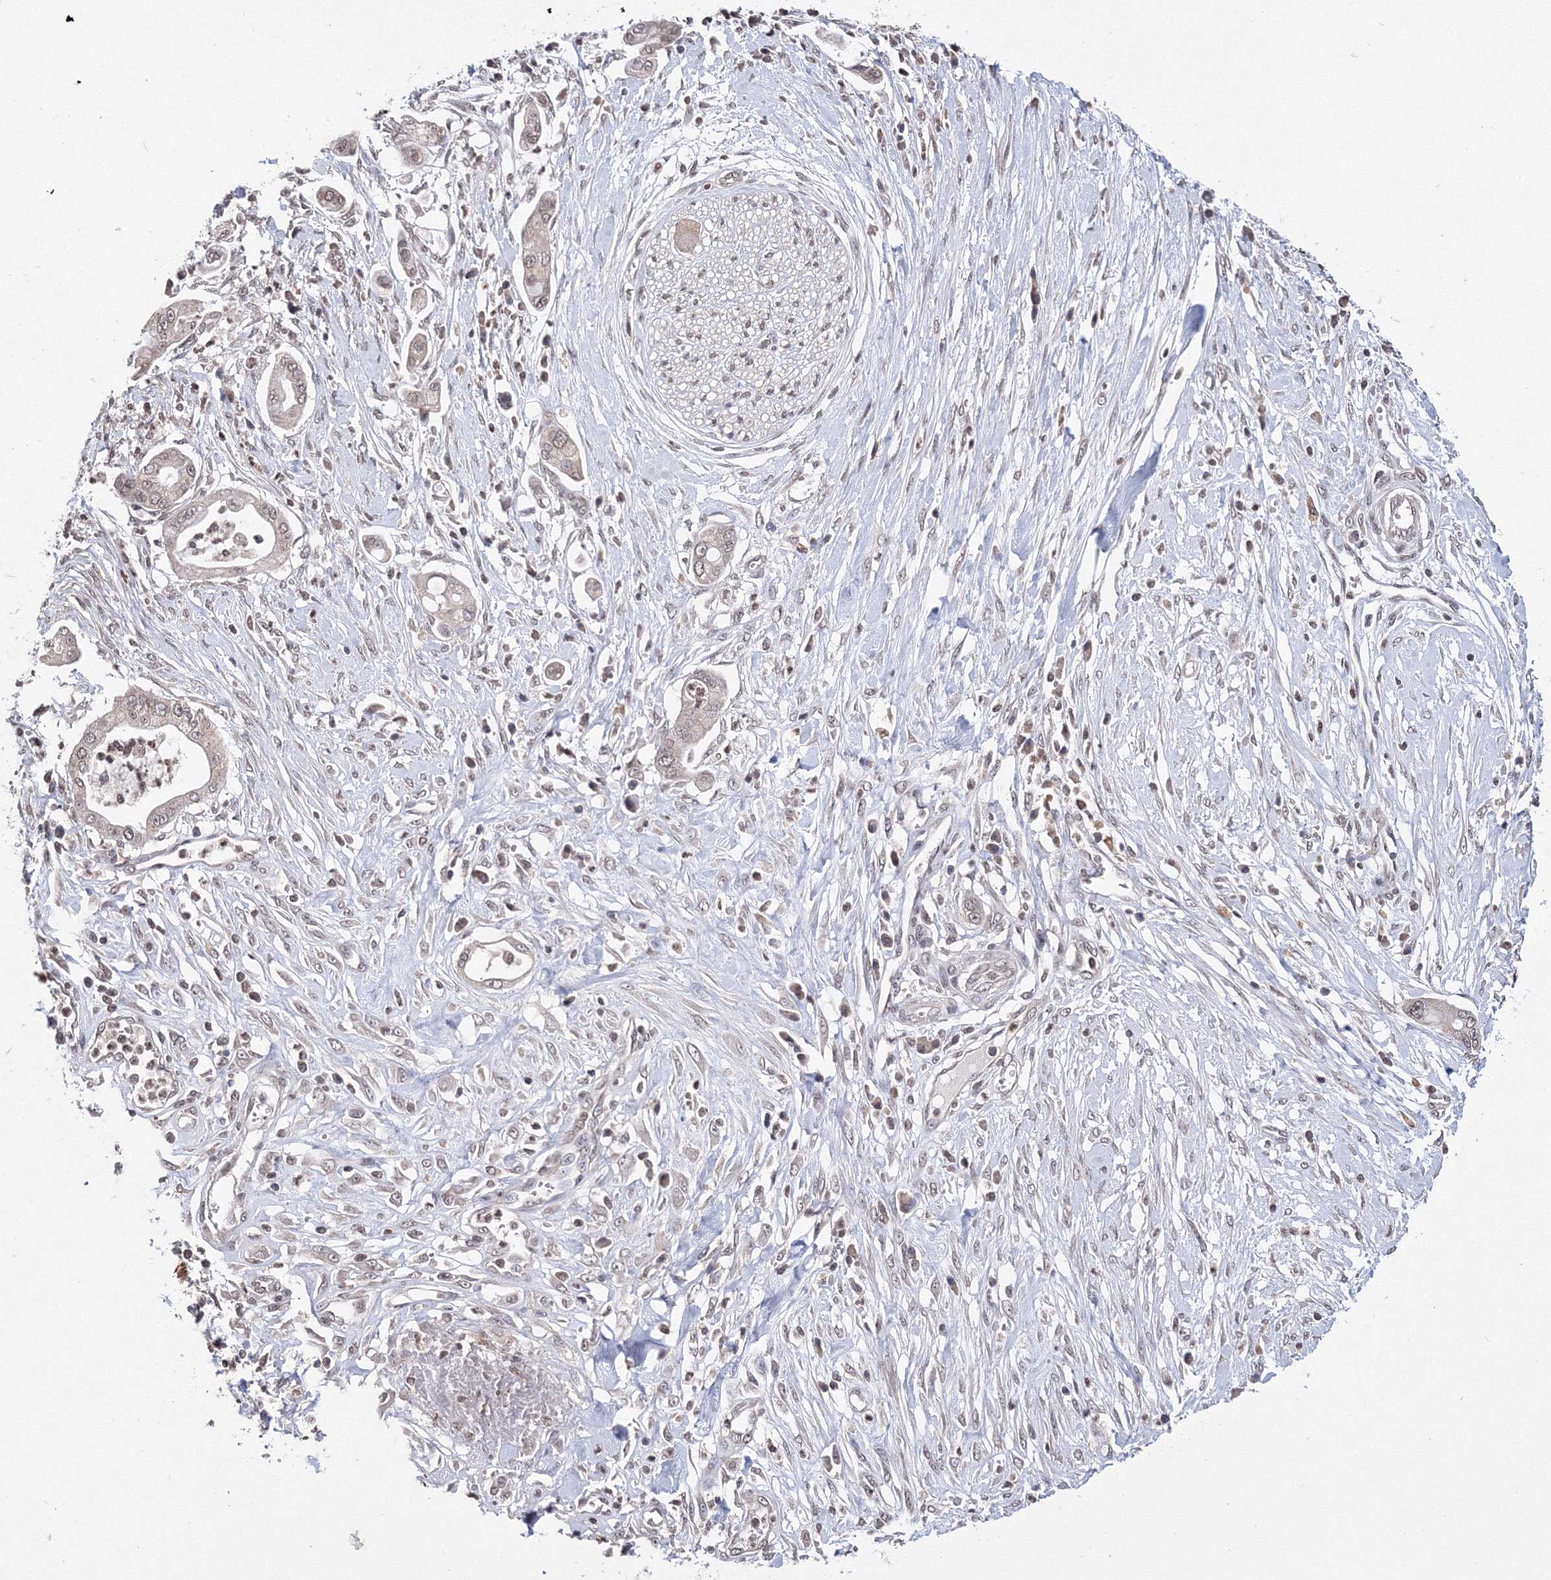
{"staining": {"intensity": "weak", "quantity": "25%-75%", "location": "nuclear"}, "tissue": "pancreatic cancer", "cell_type": "Tumor cells", "image_type": "cancer", "snomed": [{"axis": "morphology", "description": "Adenocarcinoma, NOS"}, {"axis": "topography", "description": "Pancreas"}], "caption": "The histopathology image demonstrates a brown stain indicating the presence of a protein in the nuclear of tumor cells in pancreatic cancer (adenocarcinoma).", "gene": "GPN1", "patient": {"sex": "male", "age": 68}}